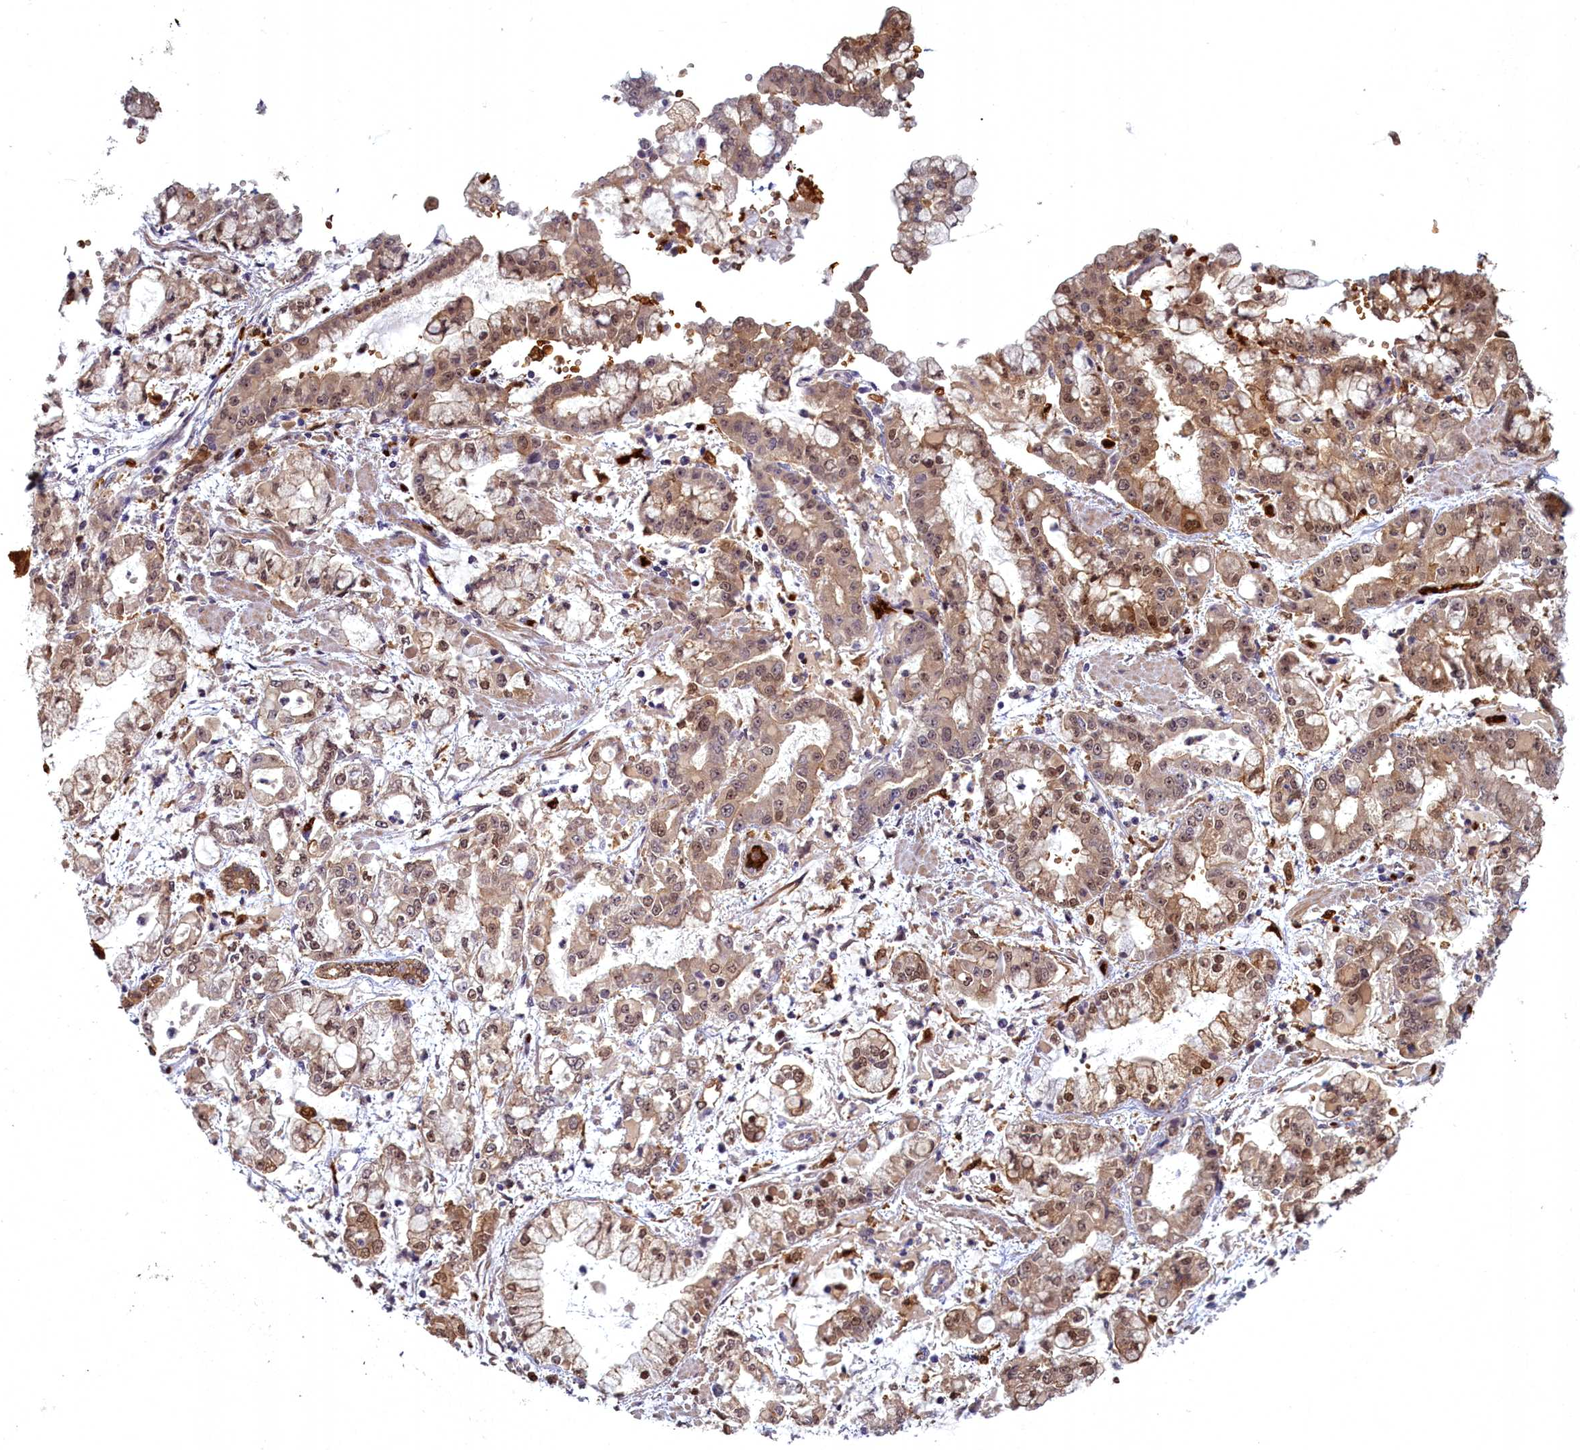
{"staining": {"intensity": "moderate", "quantity": ">75%", "location": "cytoplasmic/membranous,nuclear"}, "tissue": "stomach cancer", "cell_type": "Tumor cells", "image_type": "cancer", "snomed": [{"axis": "morphology", "description": "Adenocarcinoma, NOS"}, {"axis": "topography", "description": "Stomach"}], "caption": "This is an image of IHC staining of adenocarcinoma (stomach), which shows moderate positivity in the cytoplasmic/membranous and nuclear of tumor cells.", "gene": "BLVRB", "patient": {"sex": "male", "age": 76}}